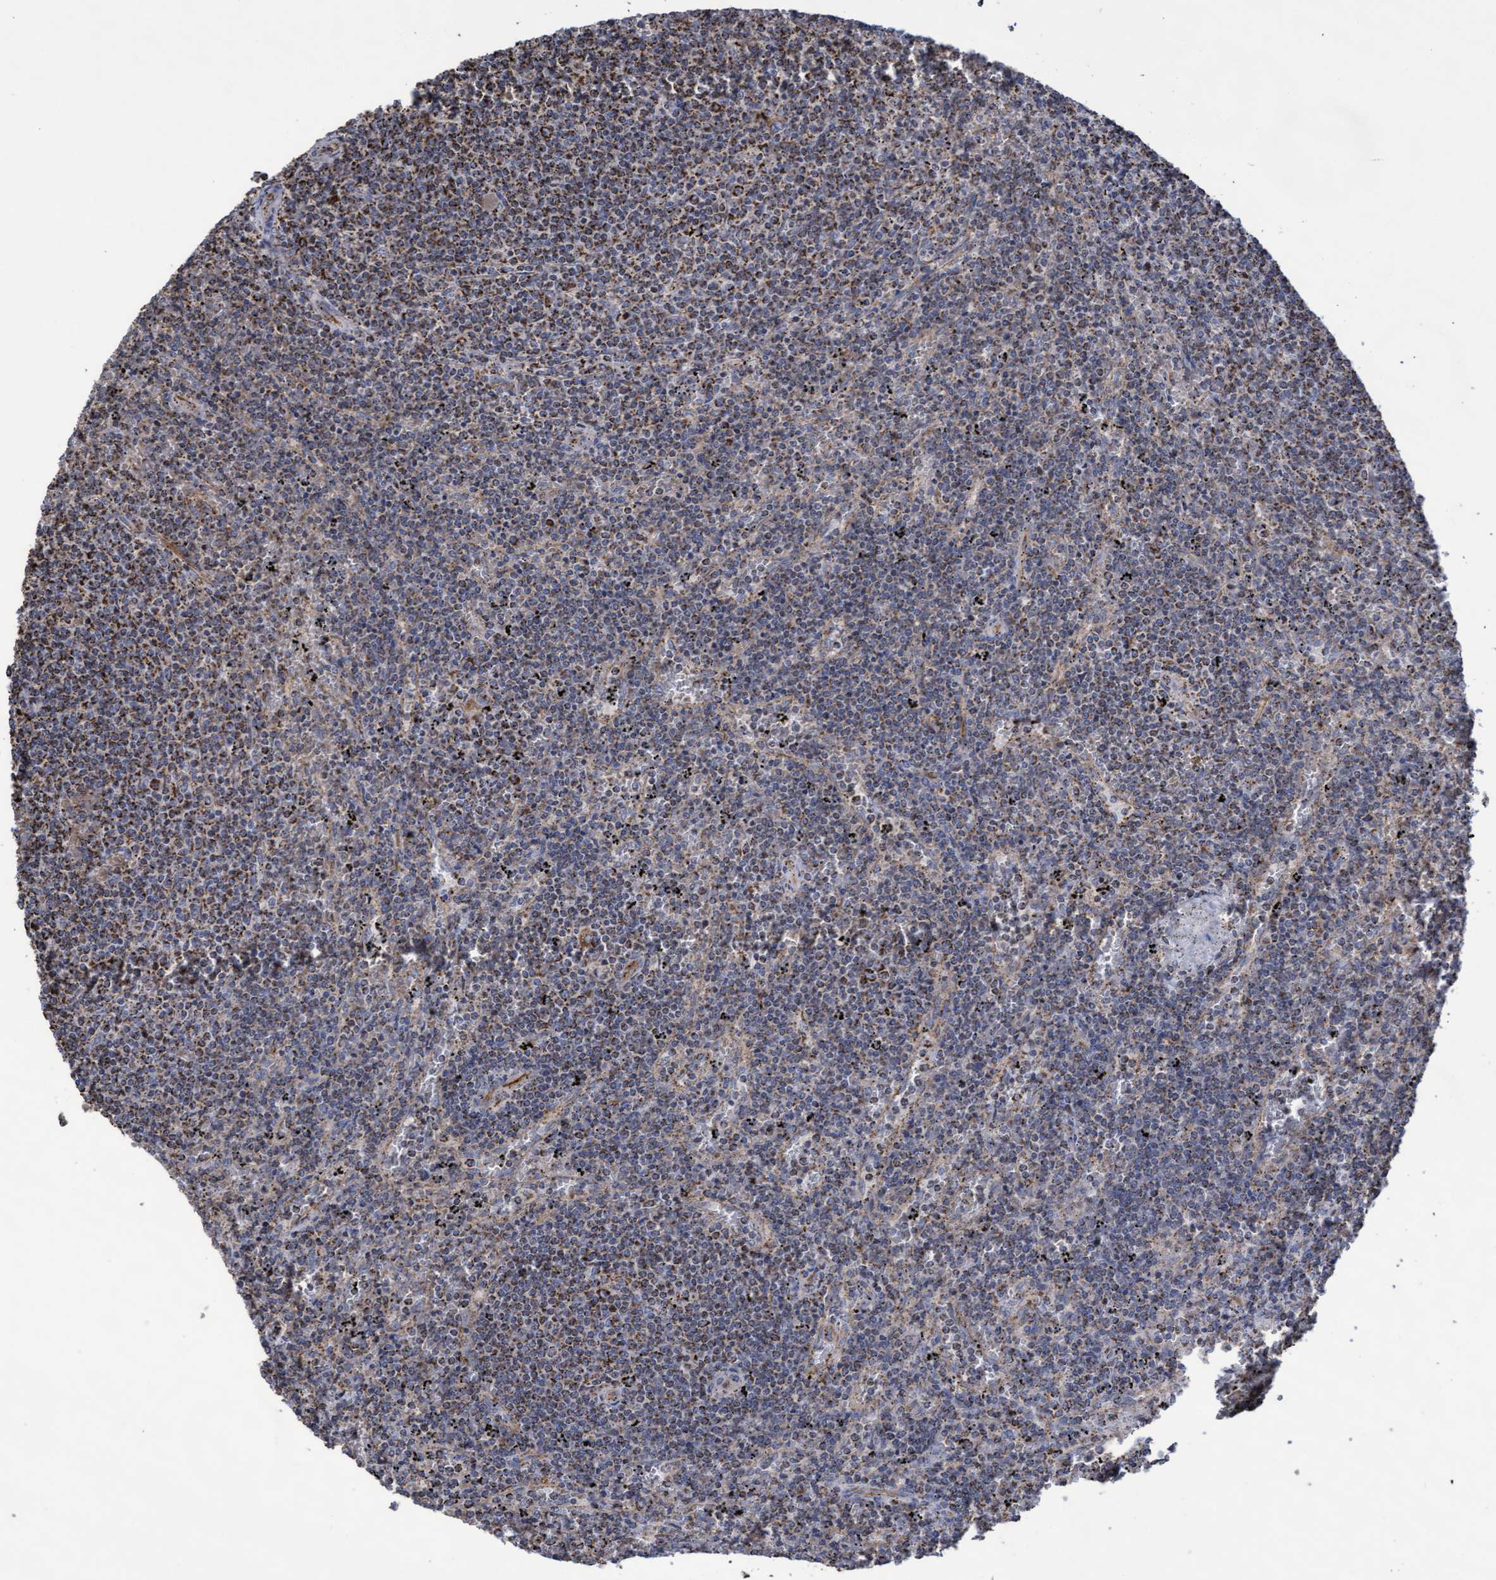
{"staining": {"intensity": "moderate", "quantity": "25%-75%", "location": "cytoplasmic/membranous"}, "tissue": "lymphoma", "cell_type": "Tumor cells", "image_type": "cancer", "snomed": [{"axis": "morphology", "description": "Malignant lymphoma, non-Hodgkin's type, Low grade"}, {"axis": "topography", "description": "Spleen"}], "caption": "Lymphoma stained with DAB (3,3'-diaminobenzidine) immunohistochemistry (IHC) displays medium levels of moderate cytoplasmic/membranous staining in about 25%-75% of tumor cells.", "gene": "COBL", "patient": {"sex": "female", "age": 50}}